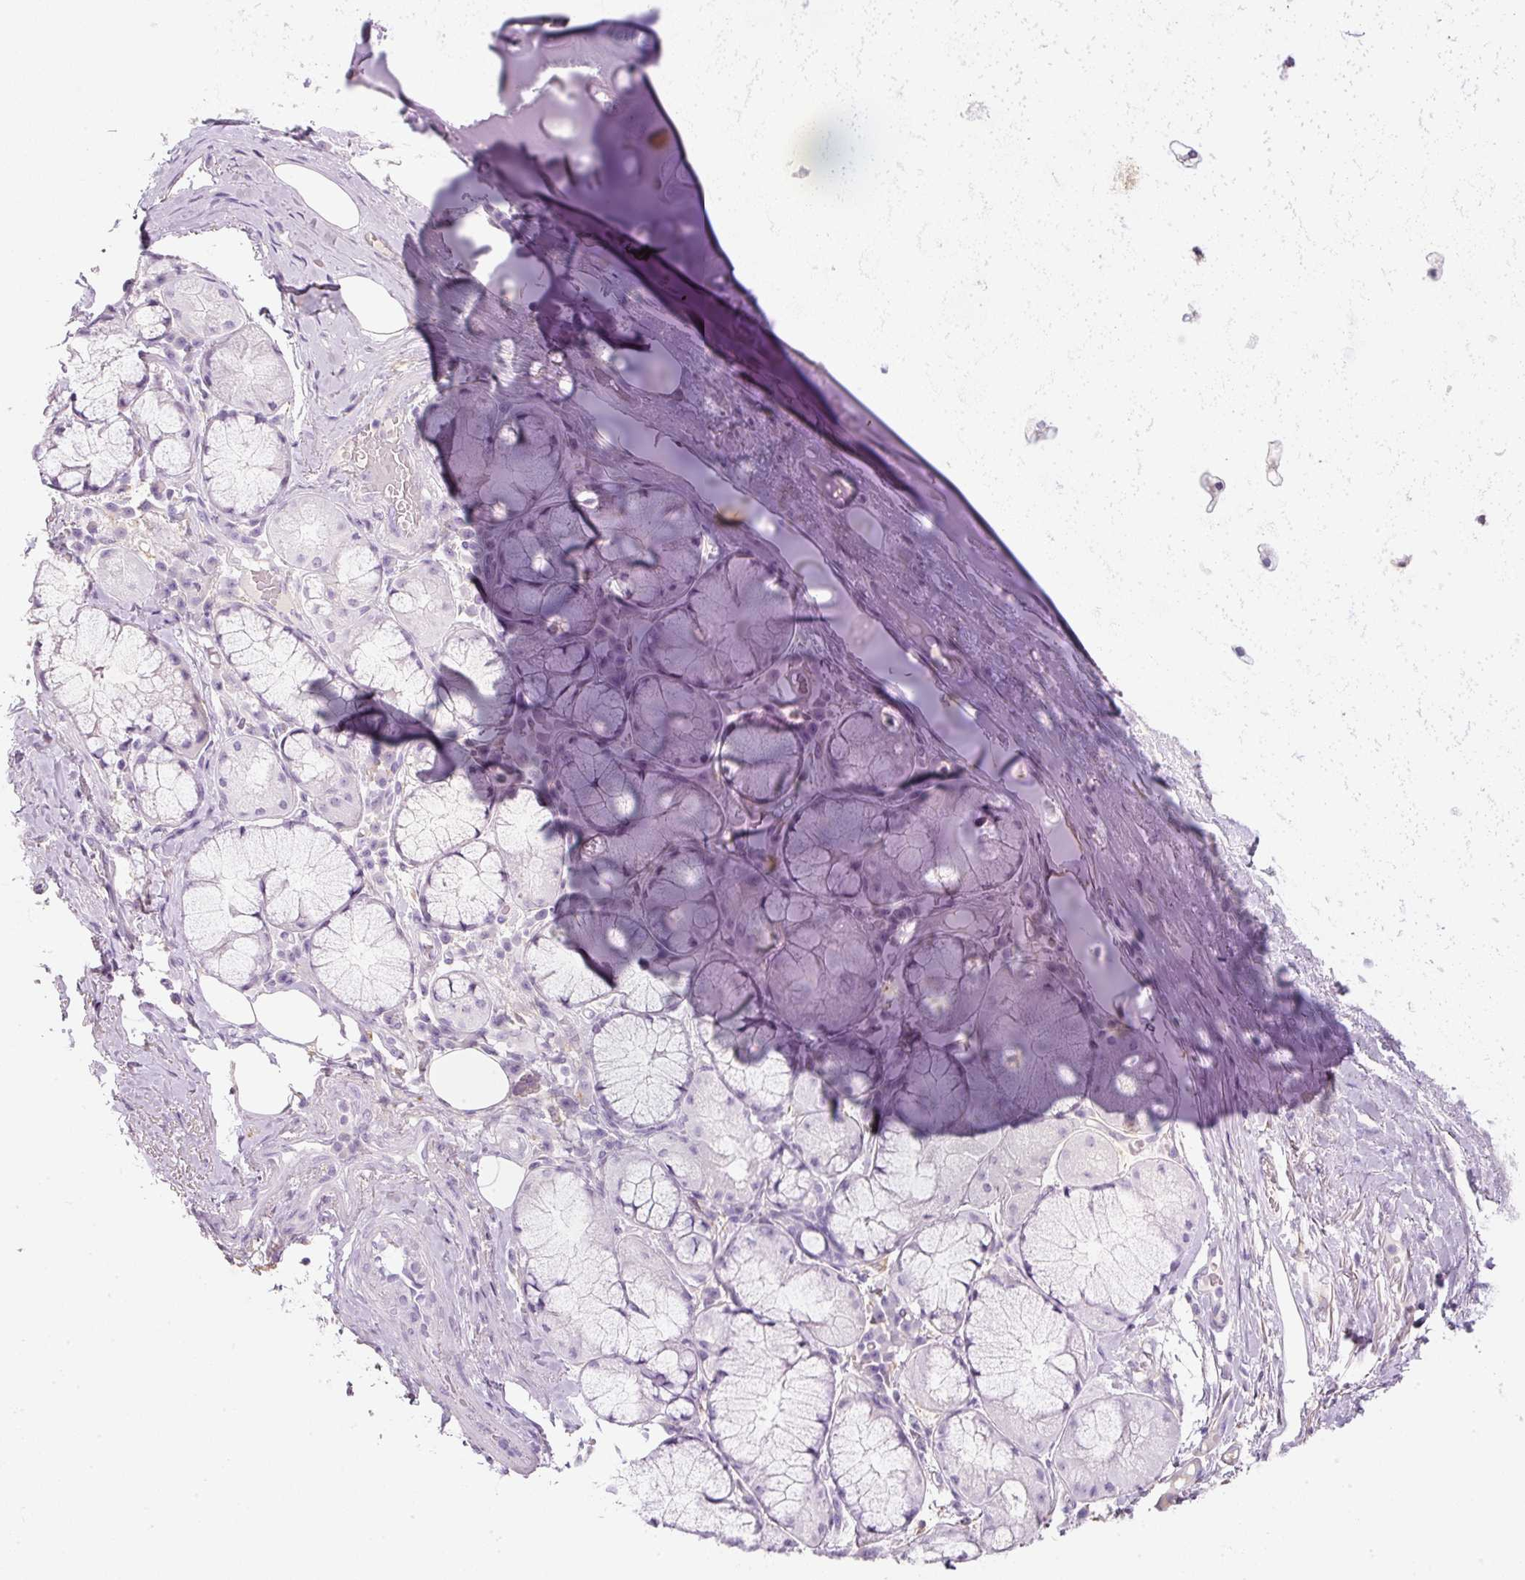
{"staining": {"intensity": "negative", "quantity": "none", "location": "none"}, "tissue": "adipose tissue", "cell_type": "Adipocytes", "image_type": "normal", "snomed": [{"axis": "morphology", "description": "Normal tissue, NOS"}, {"axis": "topography", "description": "Cartilage tissue"}, {"axis": "topography", "description": "Bronchus"}], "caption": "A high-resolution histopathology image shows immunohistochemistry (IHC) staining of normal adipose tissue, which demonstrates no significant staining in adipocytes.", "gene": "DNM1", "patient": {"sex": "male", "age": 56}}